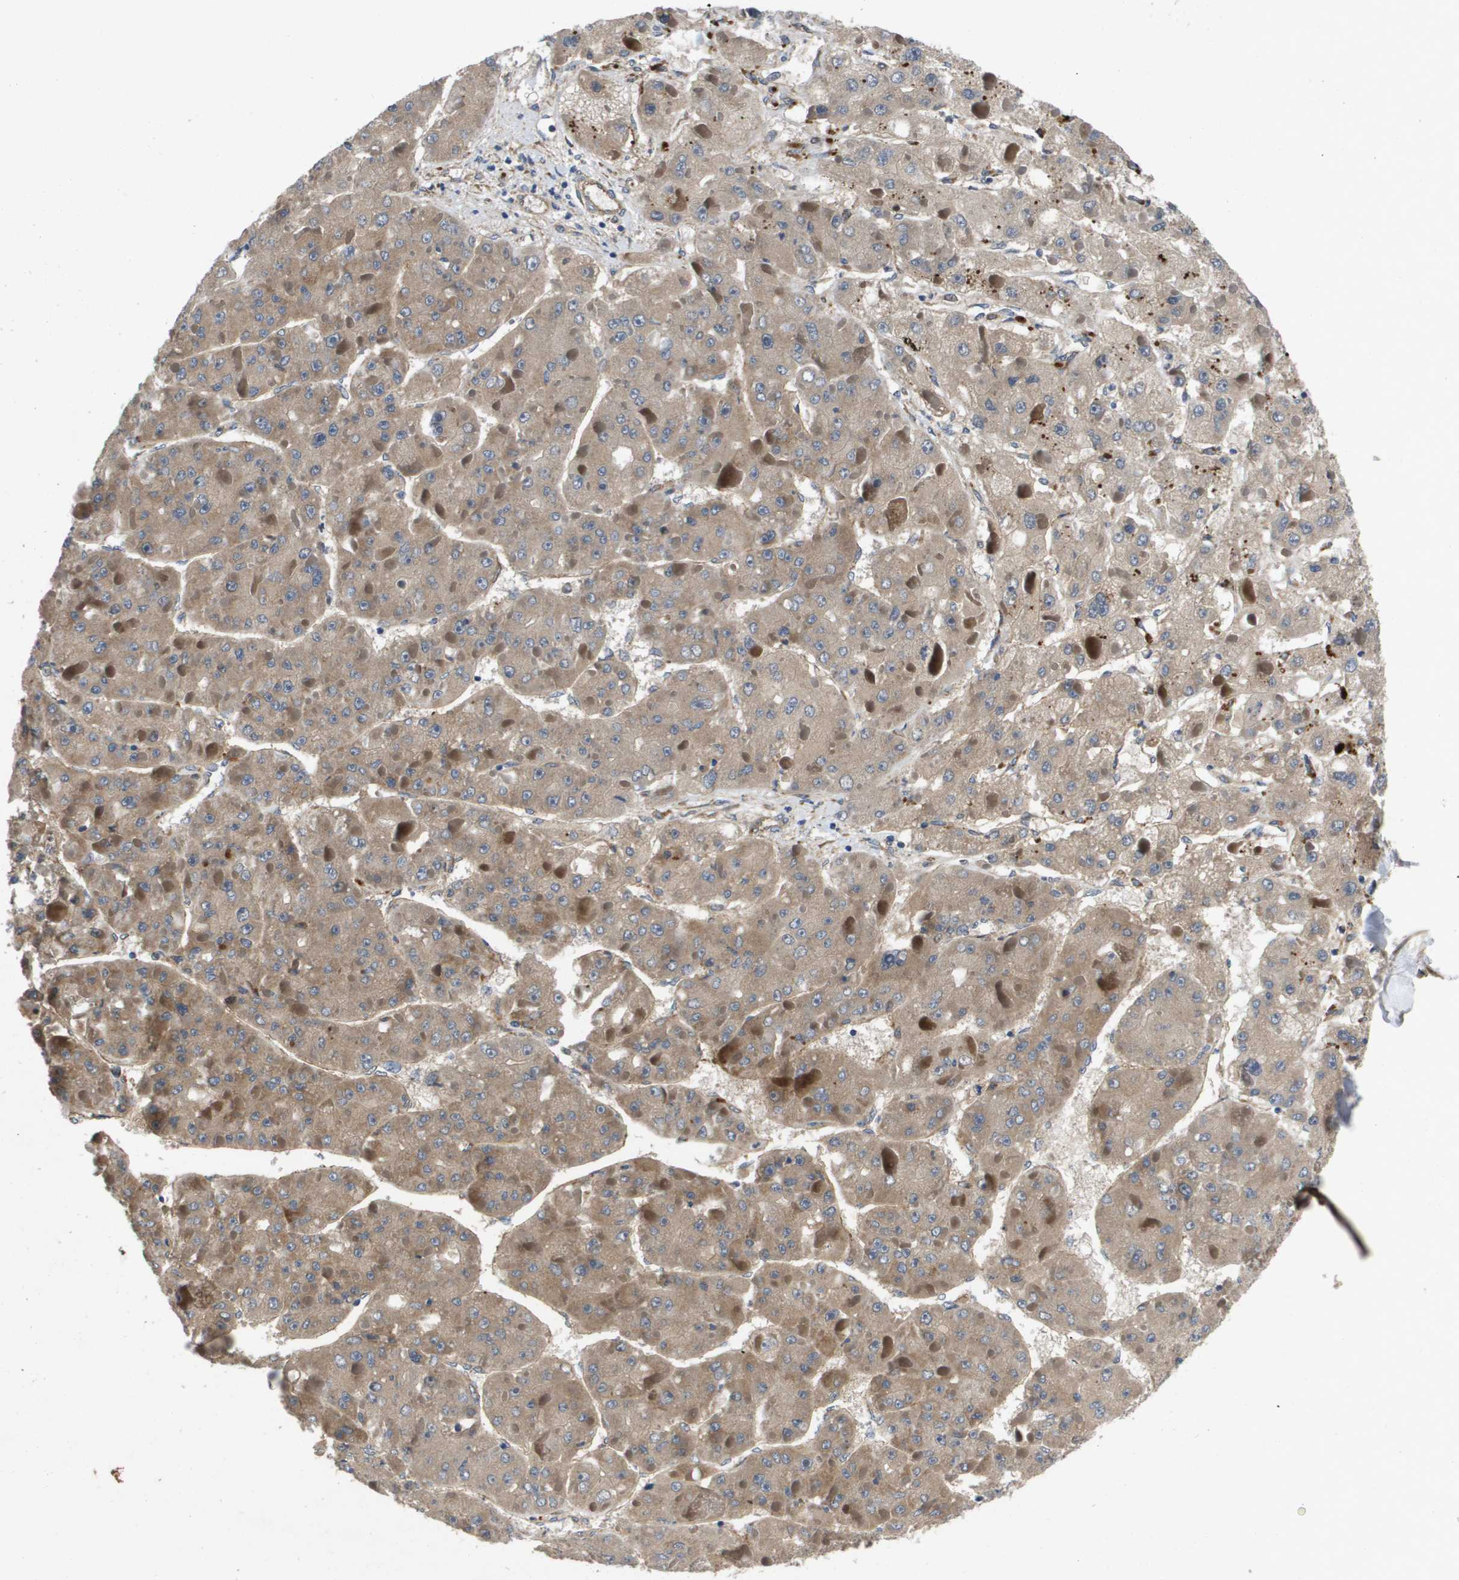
{"staining": {"intensity": "moderate", "quantity": ">75%", "location": "cytoplasmic/membranous"}, "tissue": "liver cancer", "cell_type": "Tumor cells", "image_type": "cancer", "snomed": [{"axis": "morphology", "description": "Carcinoma, Hepatocellular, NOS"}, {"axis": "topography", "description": "Liver"}], "caption": "Tumor cells display medium levels of moderate cytoplasmic/membranous staining in approximately >75% of cells in liver cancer.", "gene": "ENTPD2", "patient": {"sex": "female", "age": 73}}